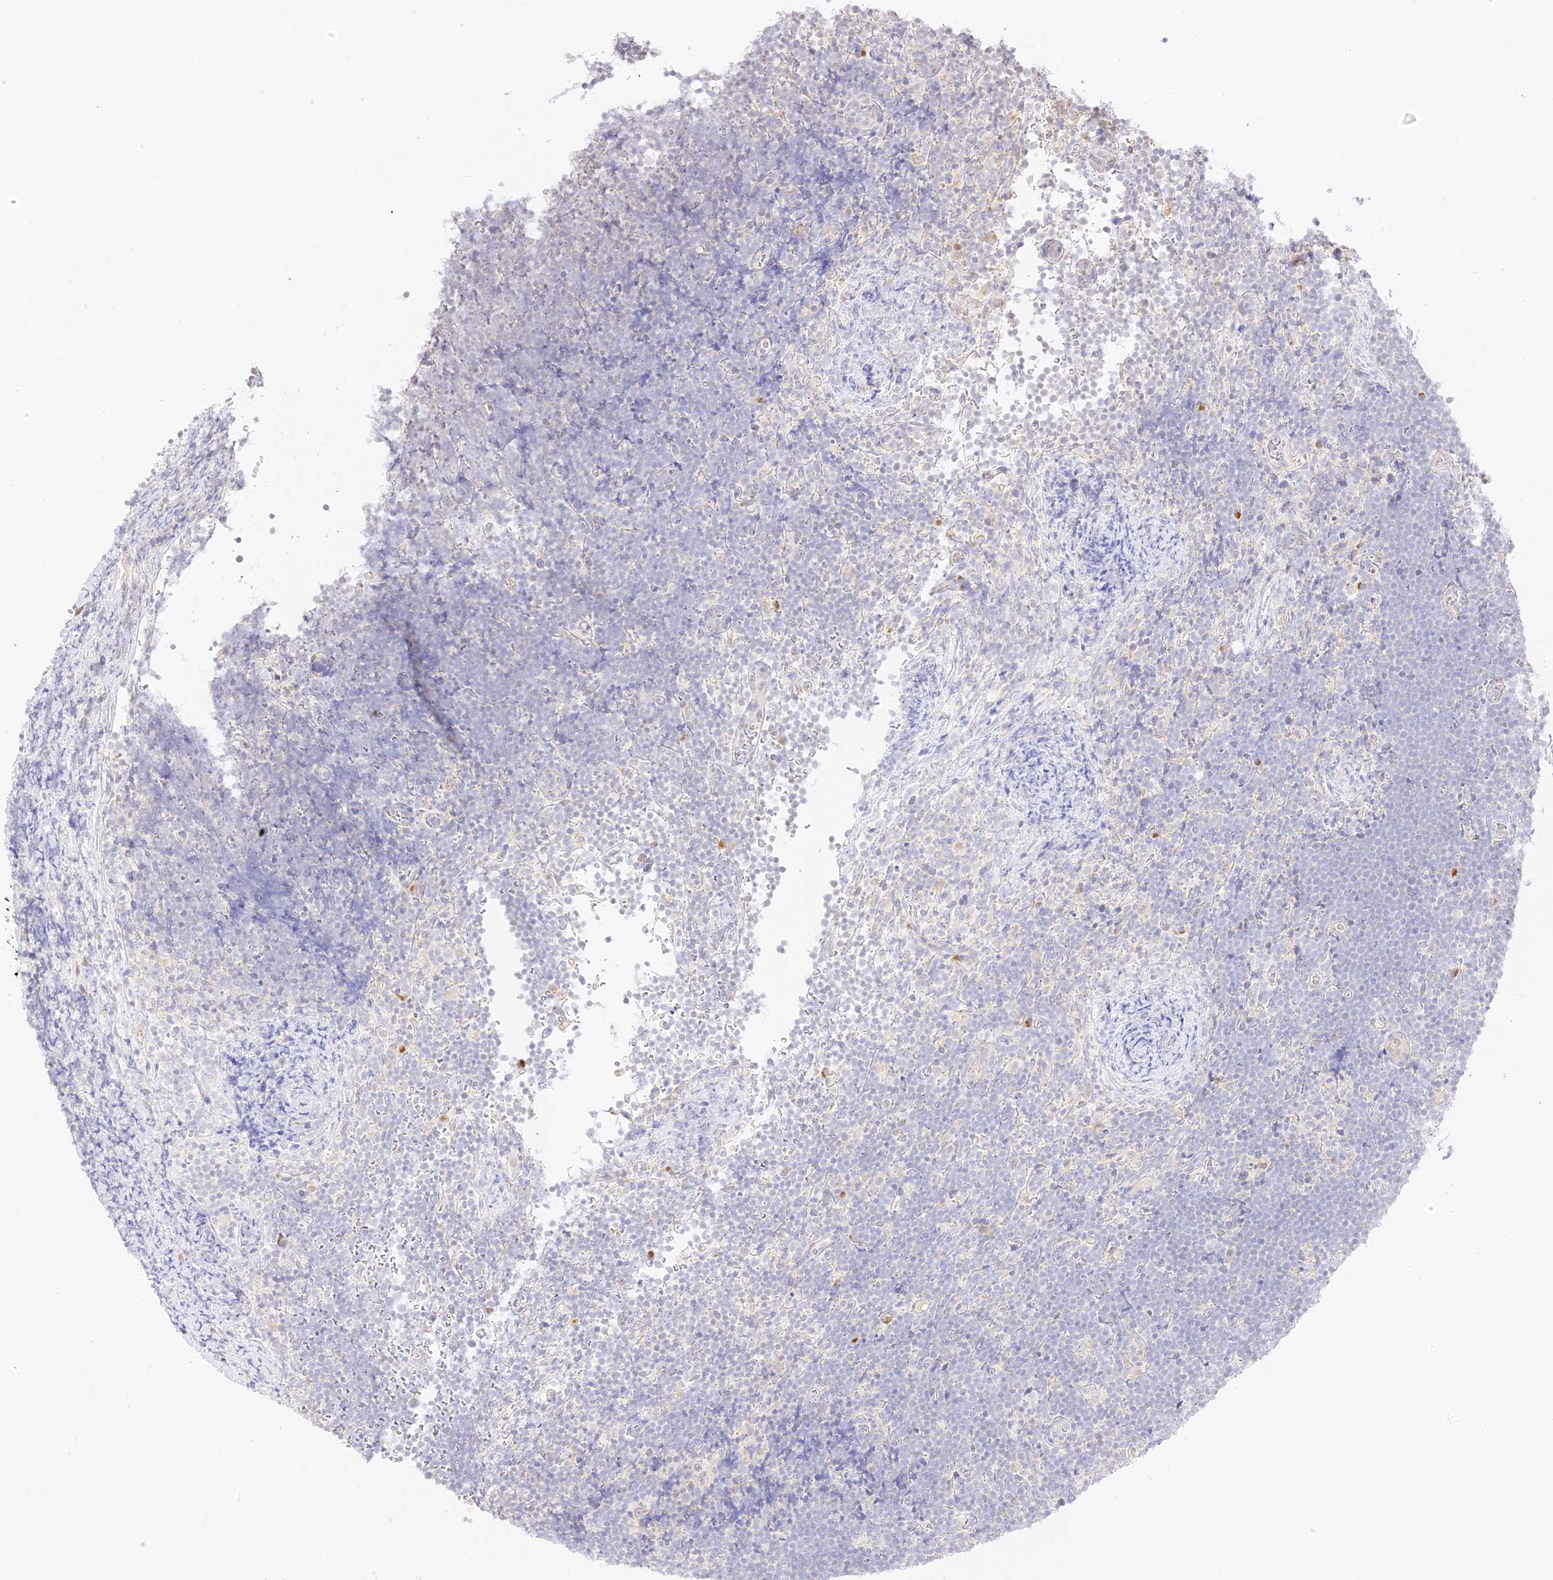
{"staining": {"intensity": "negative", "quantity": "none", "location": "none"}, "tissue": "lymphoma", "cell_type": "Tumor cells", "image_type": "cancer", "snomed": [{"axis": "morphology", "description": "Malignant lymphoma, non-Hodgkin's type, High grade"}, {"axis": "topography", "description": "Lymph node"}], "caption": "An immunohistochemistry photomicrograph of lymphoma is shown. There is no staining in tumor cells of lymphoma.", "gene": "SEC13", "patient": {"sex": "male", "age": 13}}